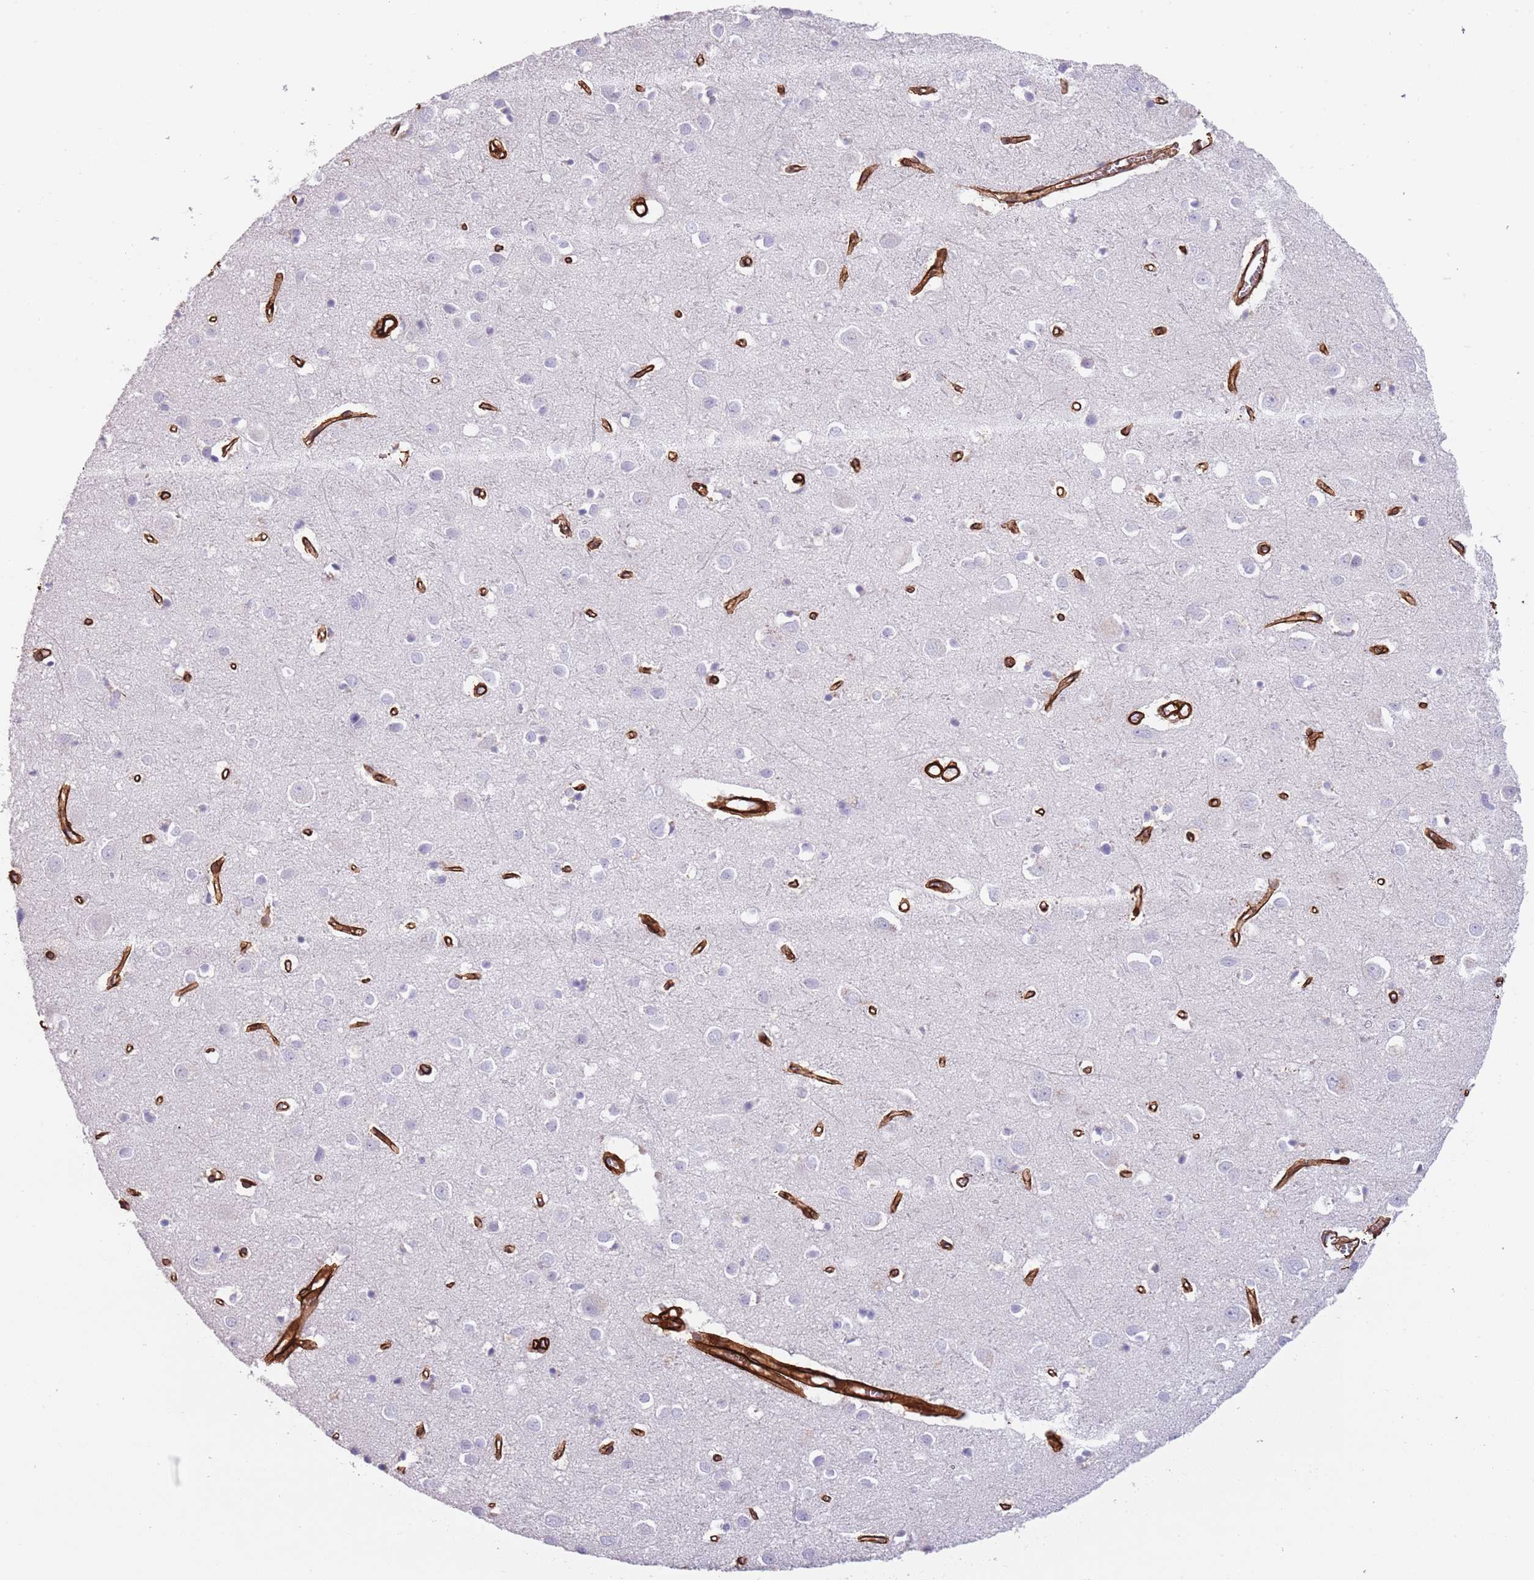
{"staining": {"intensity": "strong", "quantity": ">75%", "location": "cytoplasmic/membranous"}, "tissue": "cerebral cortex", "cell_type": "Endothelial cells", "image_type": "normal", "snomed": [{"axis": "morphology", "description": "Normal tissue, NOS"}, {"axis": "topography", "description": "Cerebral cortex"}], "caption": "Protein staining by IHC displays strong cytoplasmic/membranous staining in about >75% of endothelial cells in benign cerebral cortex. Nuclei are stained in blue.", "gene": "TINAGL1", "patient": {"sex": "female", "age": 64}}